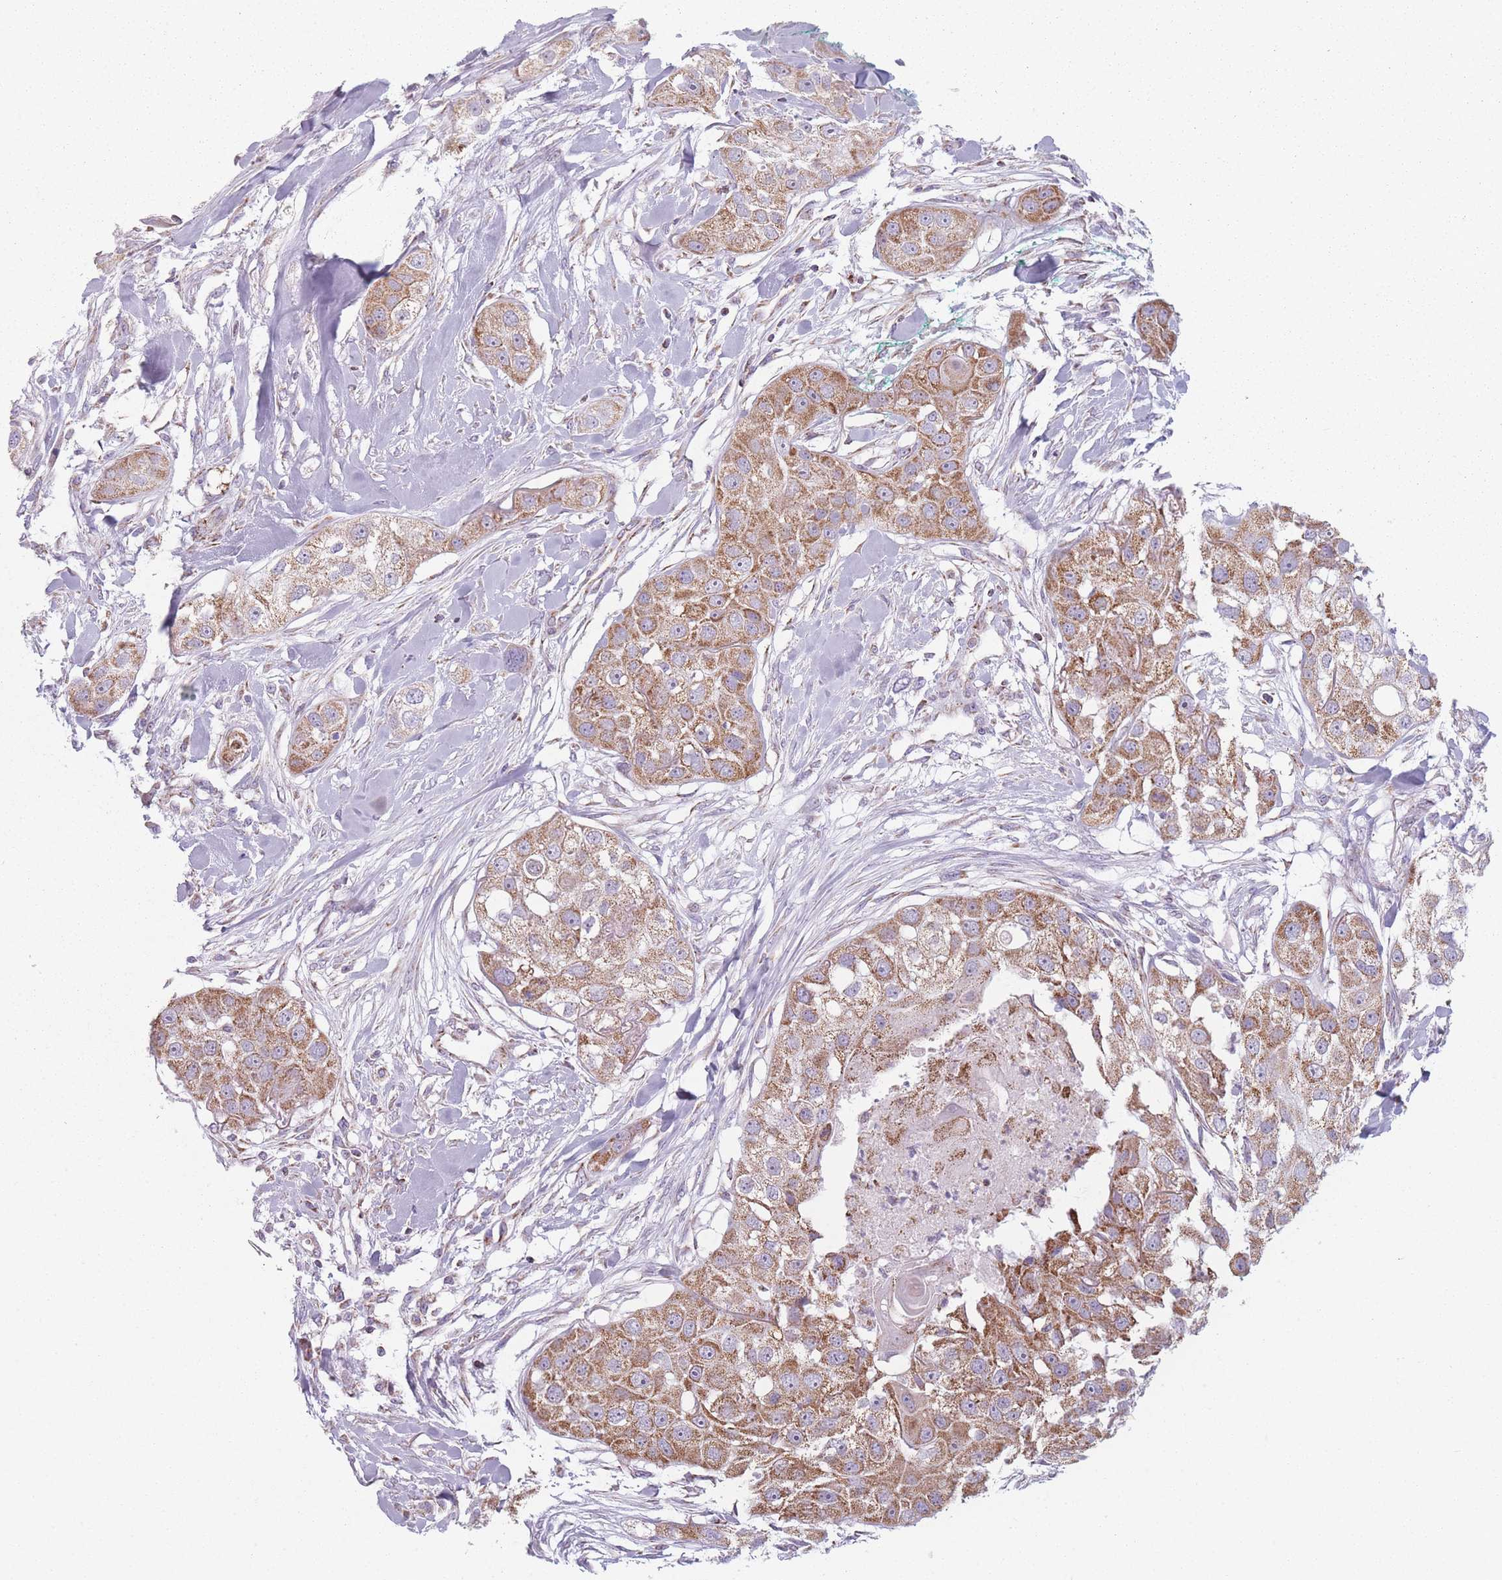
{"staining": {"intensity": "moderate", "quantity": ">75%", "location": "cytoplasmic/membranous"}, "tissue": "head and neck cancer", "cell_type": "Tumor cells", "image_type": "cancer", "snomed": [{"axis": "morphology", "description": "Normal tissue, NOS"}, {"axis": "morphology", "description": "Squamous cell carcinoma, NOS"}, {"axis": "topography", "description": "Skeletal muscle"}, {"axis": "topography", "description": "Head-Neck"}], "caption": "A brown stain shows moderate cytoplasmic/membranous expression of a protein in human head and neck cancer tumor cells.", "gene": "DCHS1", "patient": {"sex": "male", "age": 51}}